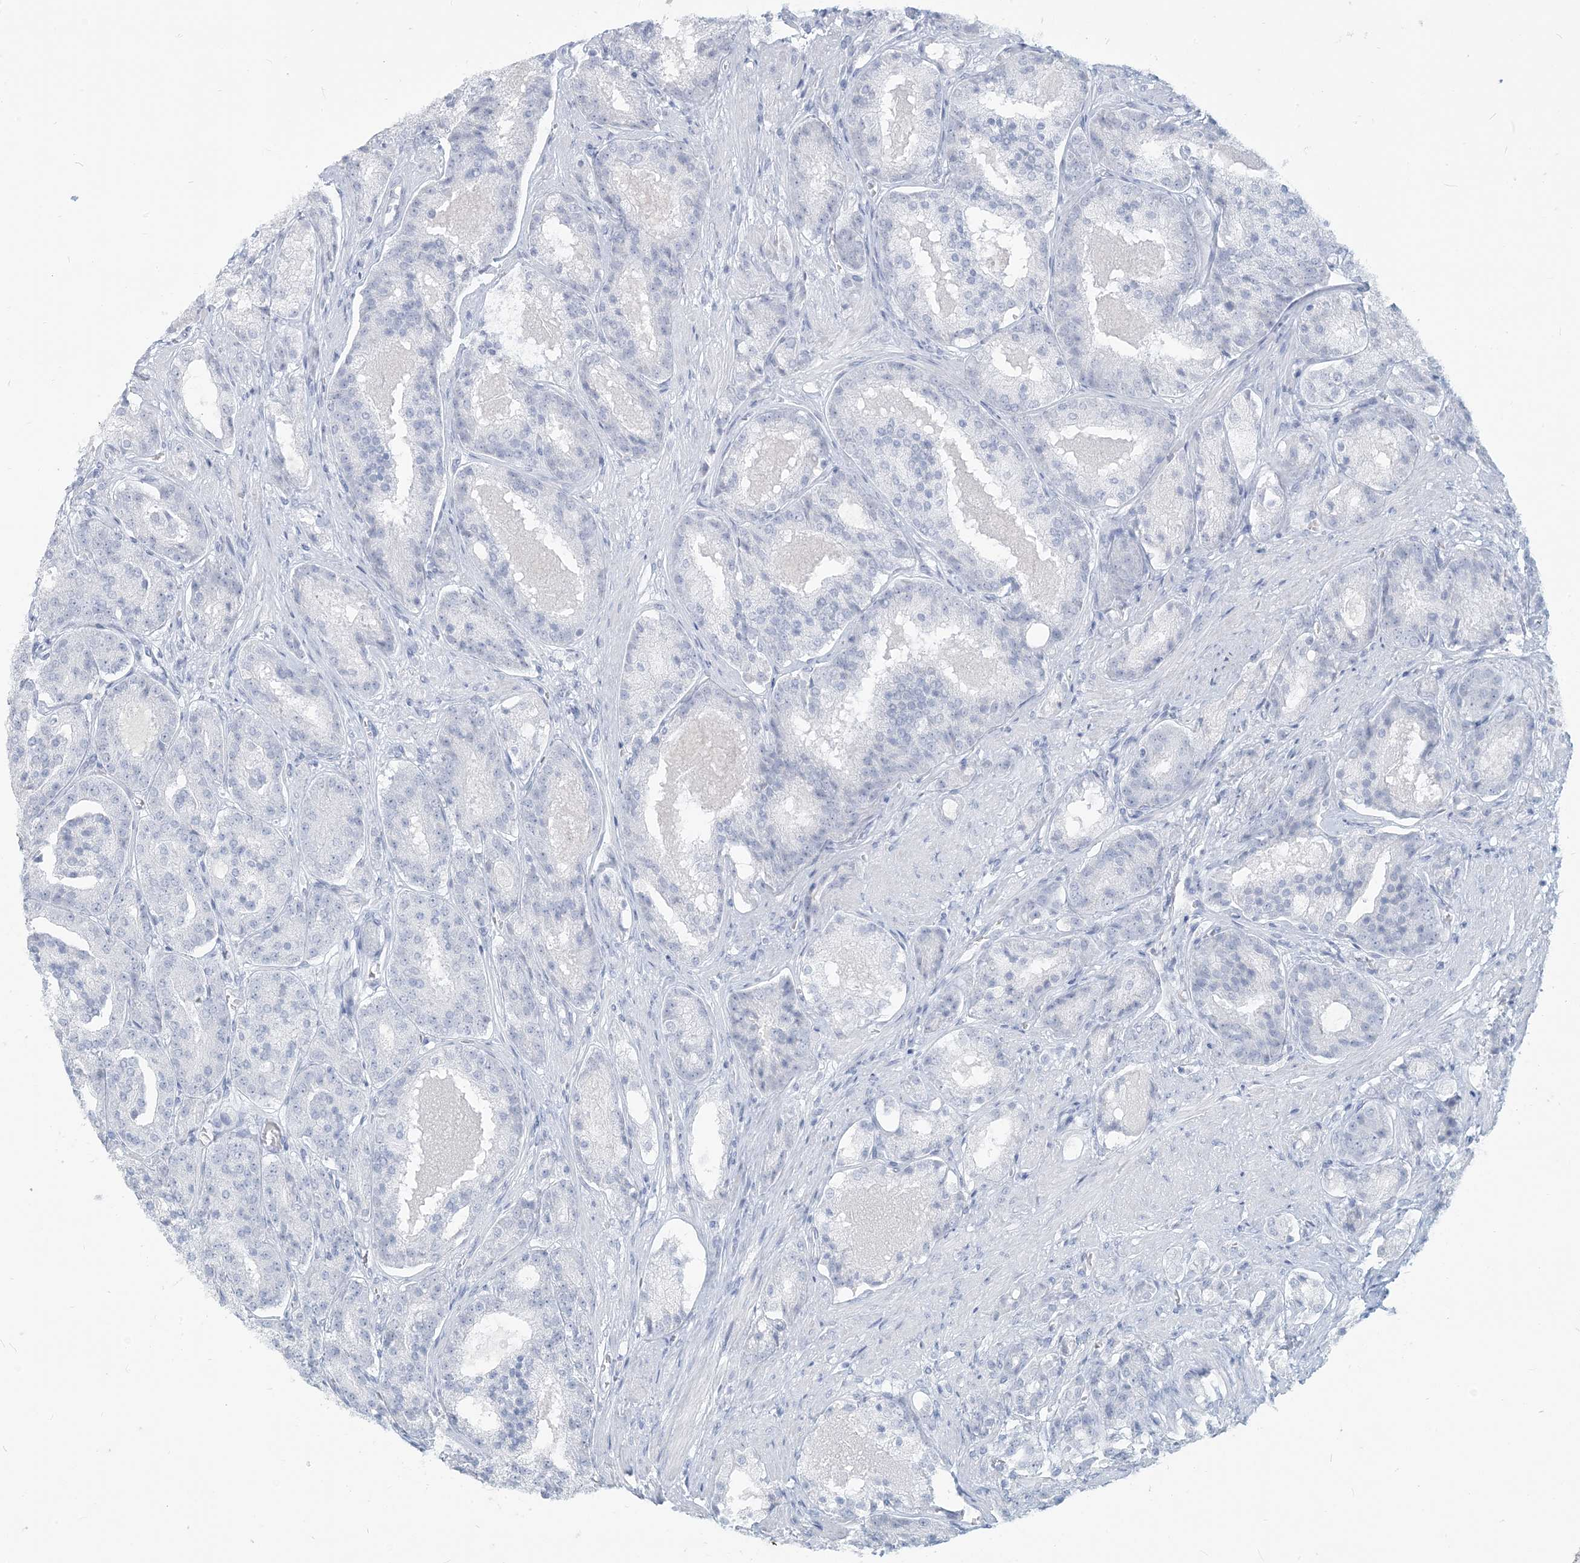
{"staining": {"intensity": "negative", "quantity": "none", "location": "none"}, "tissue": "prostate cancer", "cell_type": "Tumor cells", "image_type": "cancer", "snomed": [{"axis": "morphology", "description": "Adenocarcinoma, High grade"}, {"axis": "topography", "description": "Prostate"}], "caption": "Photomicrograph shows no protein expression in tumor cells of prostate cancer tissue.", "gene": "HLA-DRB1", "patient": {"sex": "male", "age": 60}}